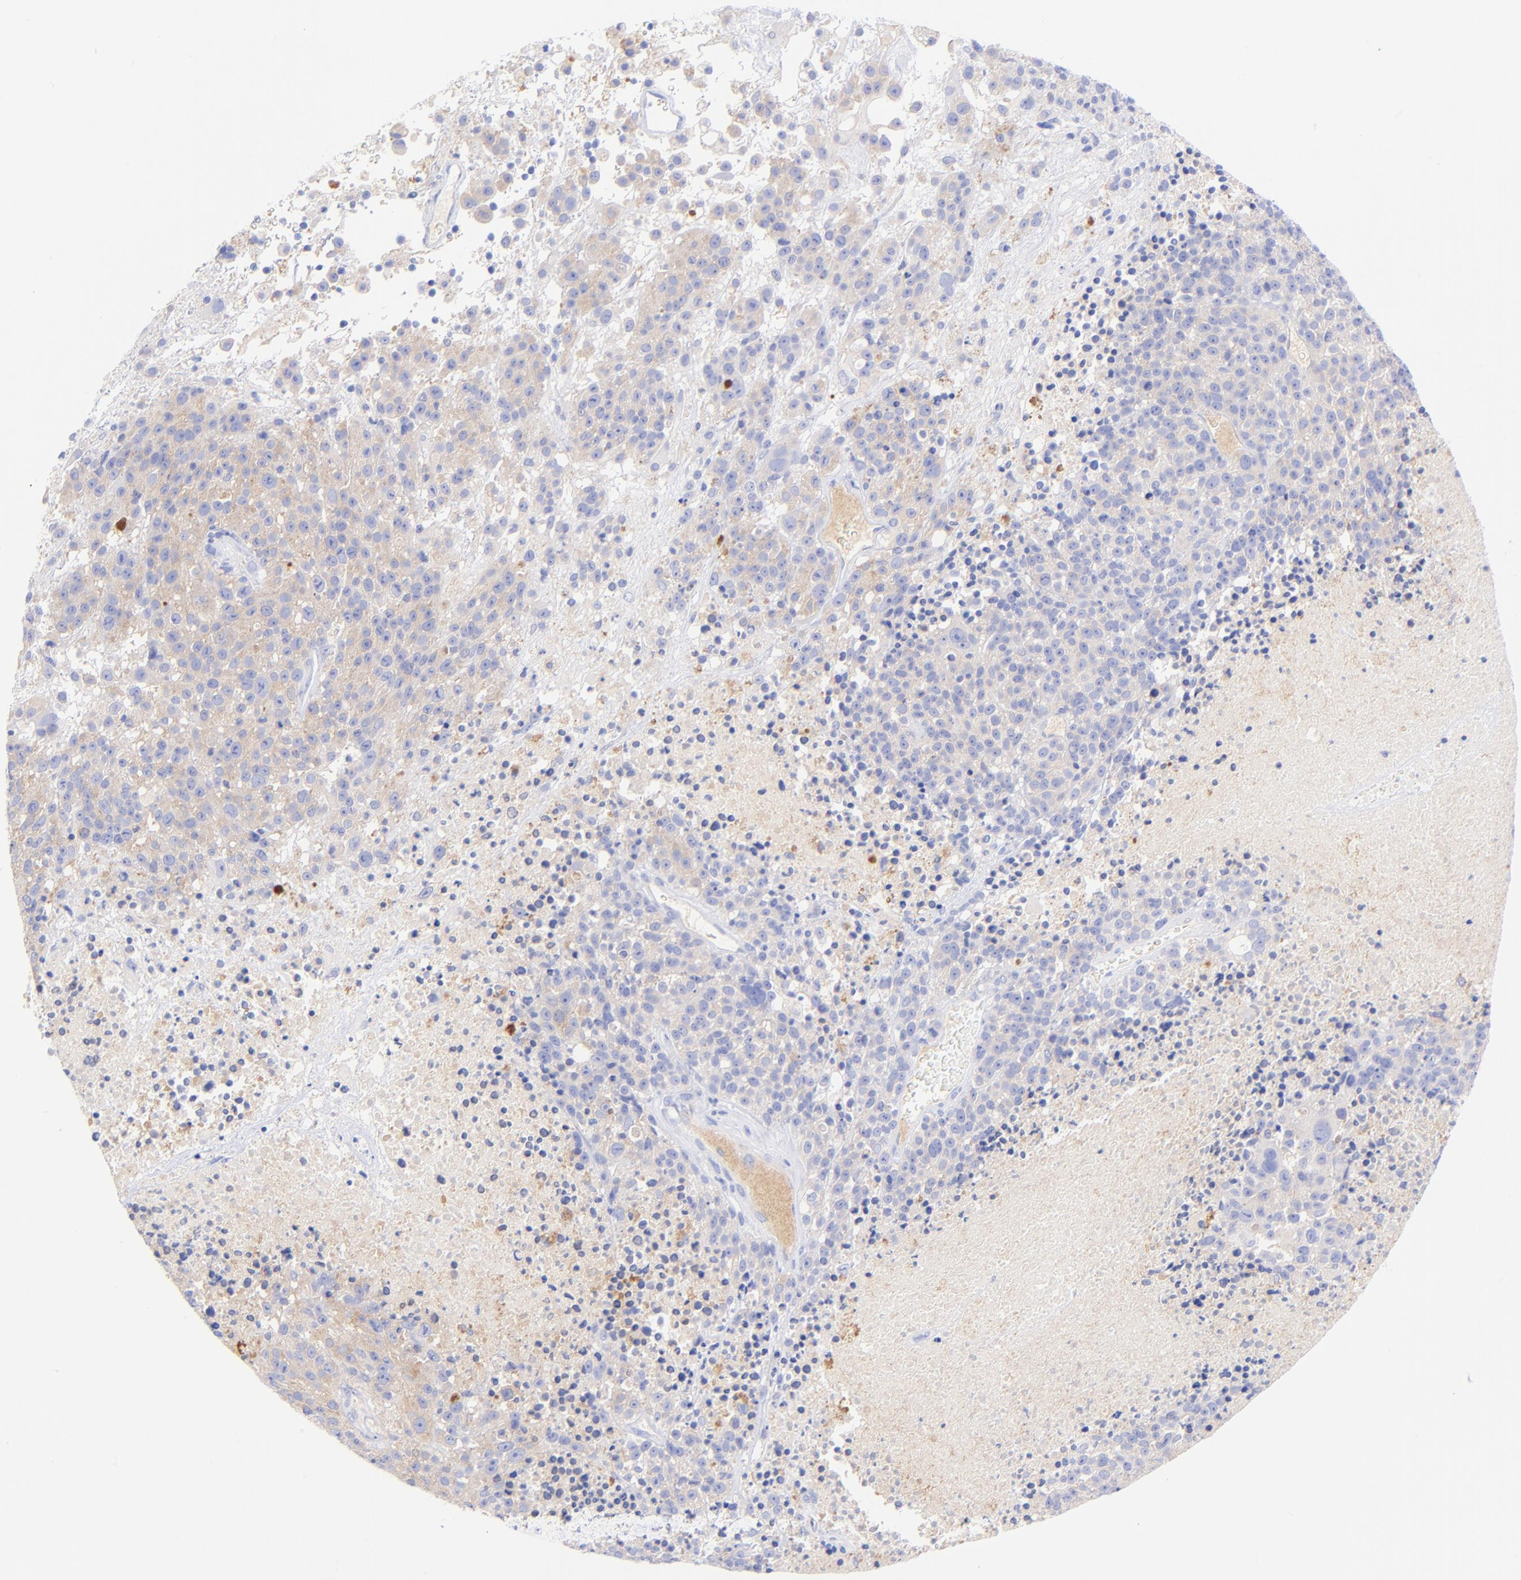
{"staining": {"intensity": "weak", "quantity": "25%-75%", "location": "cytoplasmic/membranous"}, "tissue": "melanoma", "cell_type": "Tumor cells", "image_type": "cancer", "snomed": [{"axis": "morphology", "description": "Malignant melanoma, Metastatic site"}, {"axis": "topography", "description": "Cerebral cortex"}], "caption": "IHC micrograph of neoplastic tissue: human malignant melanoma (metastatic site) stained using IHC demonstrates low levels of weak protein expression localized specifically in the cytoplasmic/membranous of tumor cells, appearing as a cytoplasmic/membranous brown color.", "gene": "GPHN", "patient": {"sex": "female", "age": 52}}